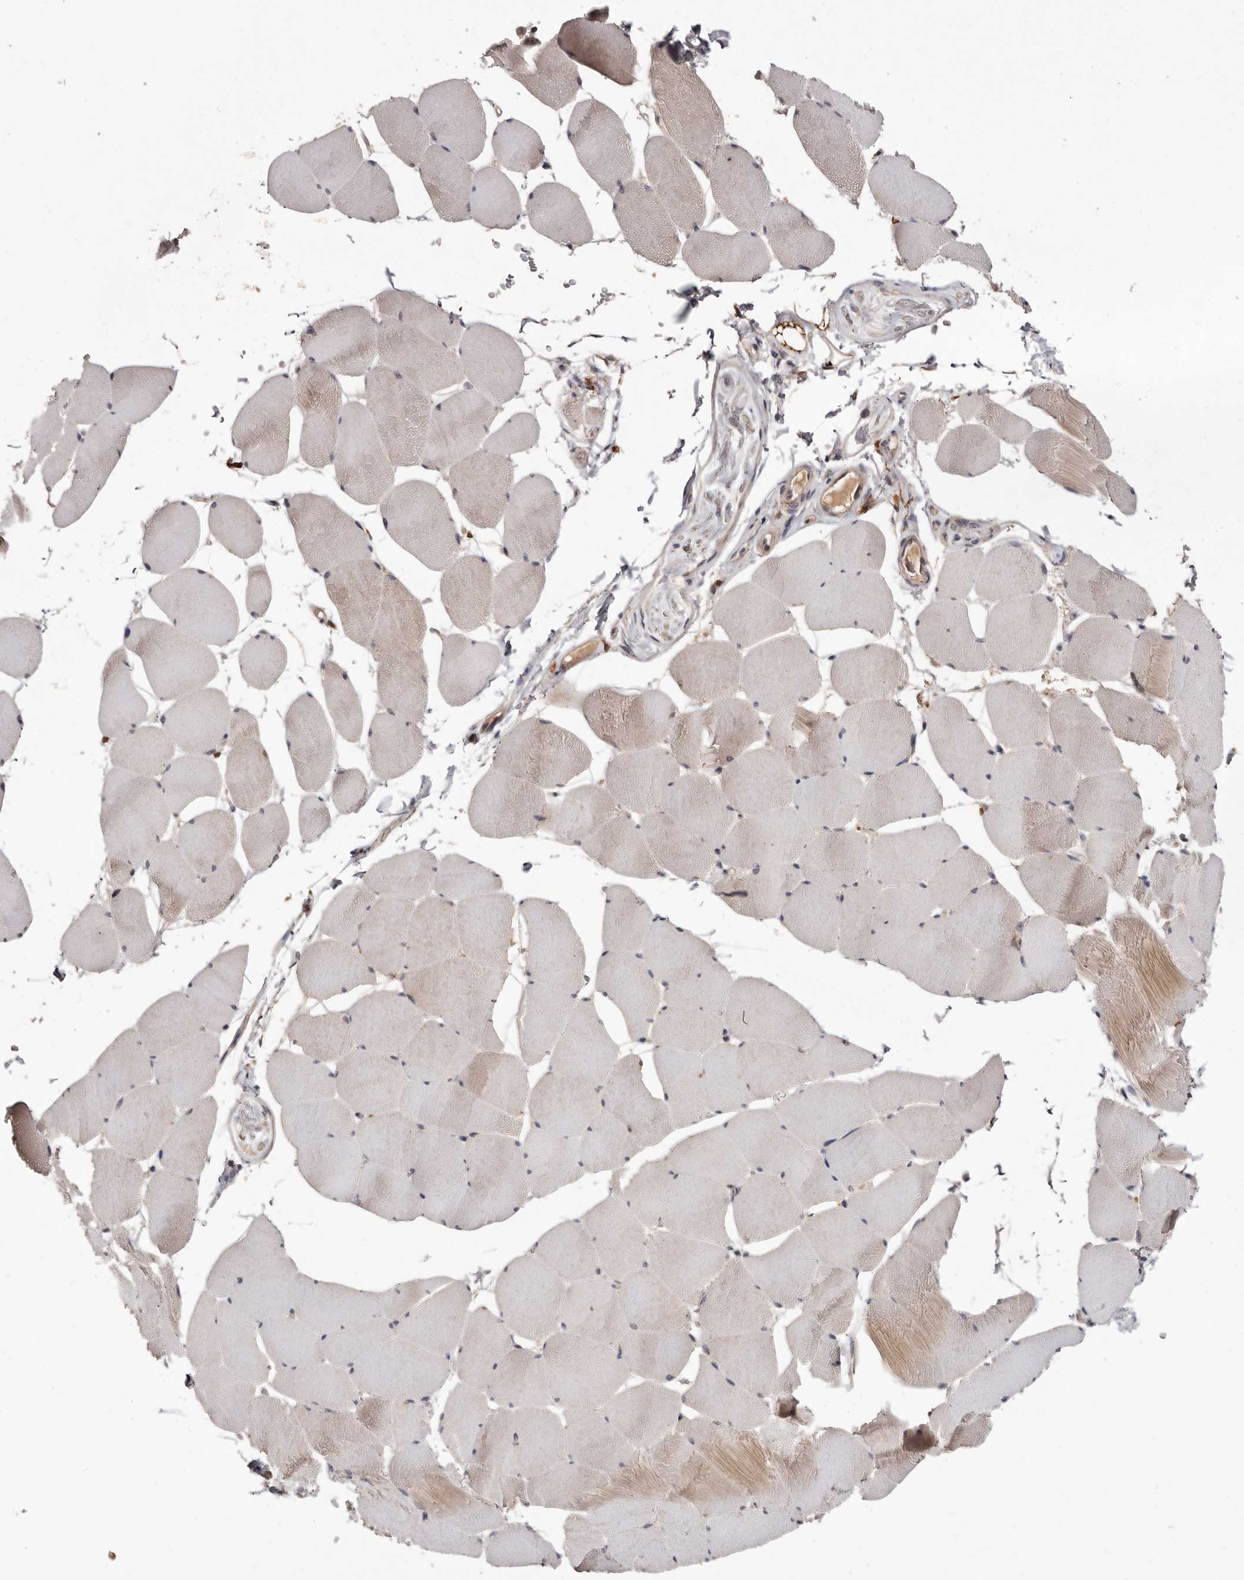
{"staining": {"intensity": "weak", "quantity": "25%-75%", "location": "cytoplasmic/membranous"}, "tissue": "skeletal muscle", "cell_type": "Myocytes", "image_type": "normal", "snomed": [{"axis": "morphology", "description": "Normal tissue, NOS"}, {"axis": "topography", "description": "Skeletal muscle"}], "caption": "There is low levels of weak cytoplasmic/membranous staining in myocytes of normal skeletal muscle, as demonstrated by immunohistochemical staining (brown color).", "gene": "INAVA", "patient": {"sex": "male", "age": 62}}